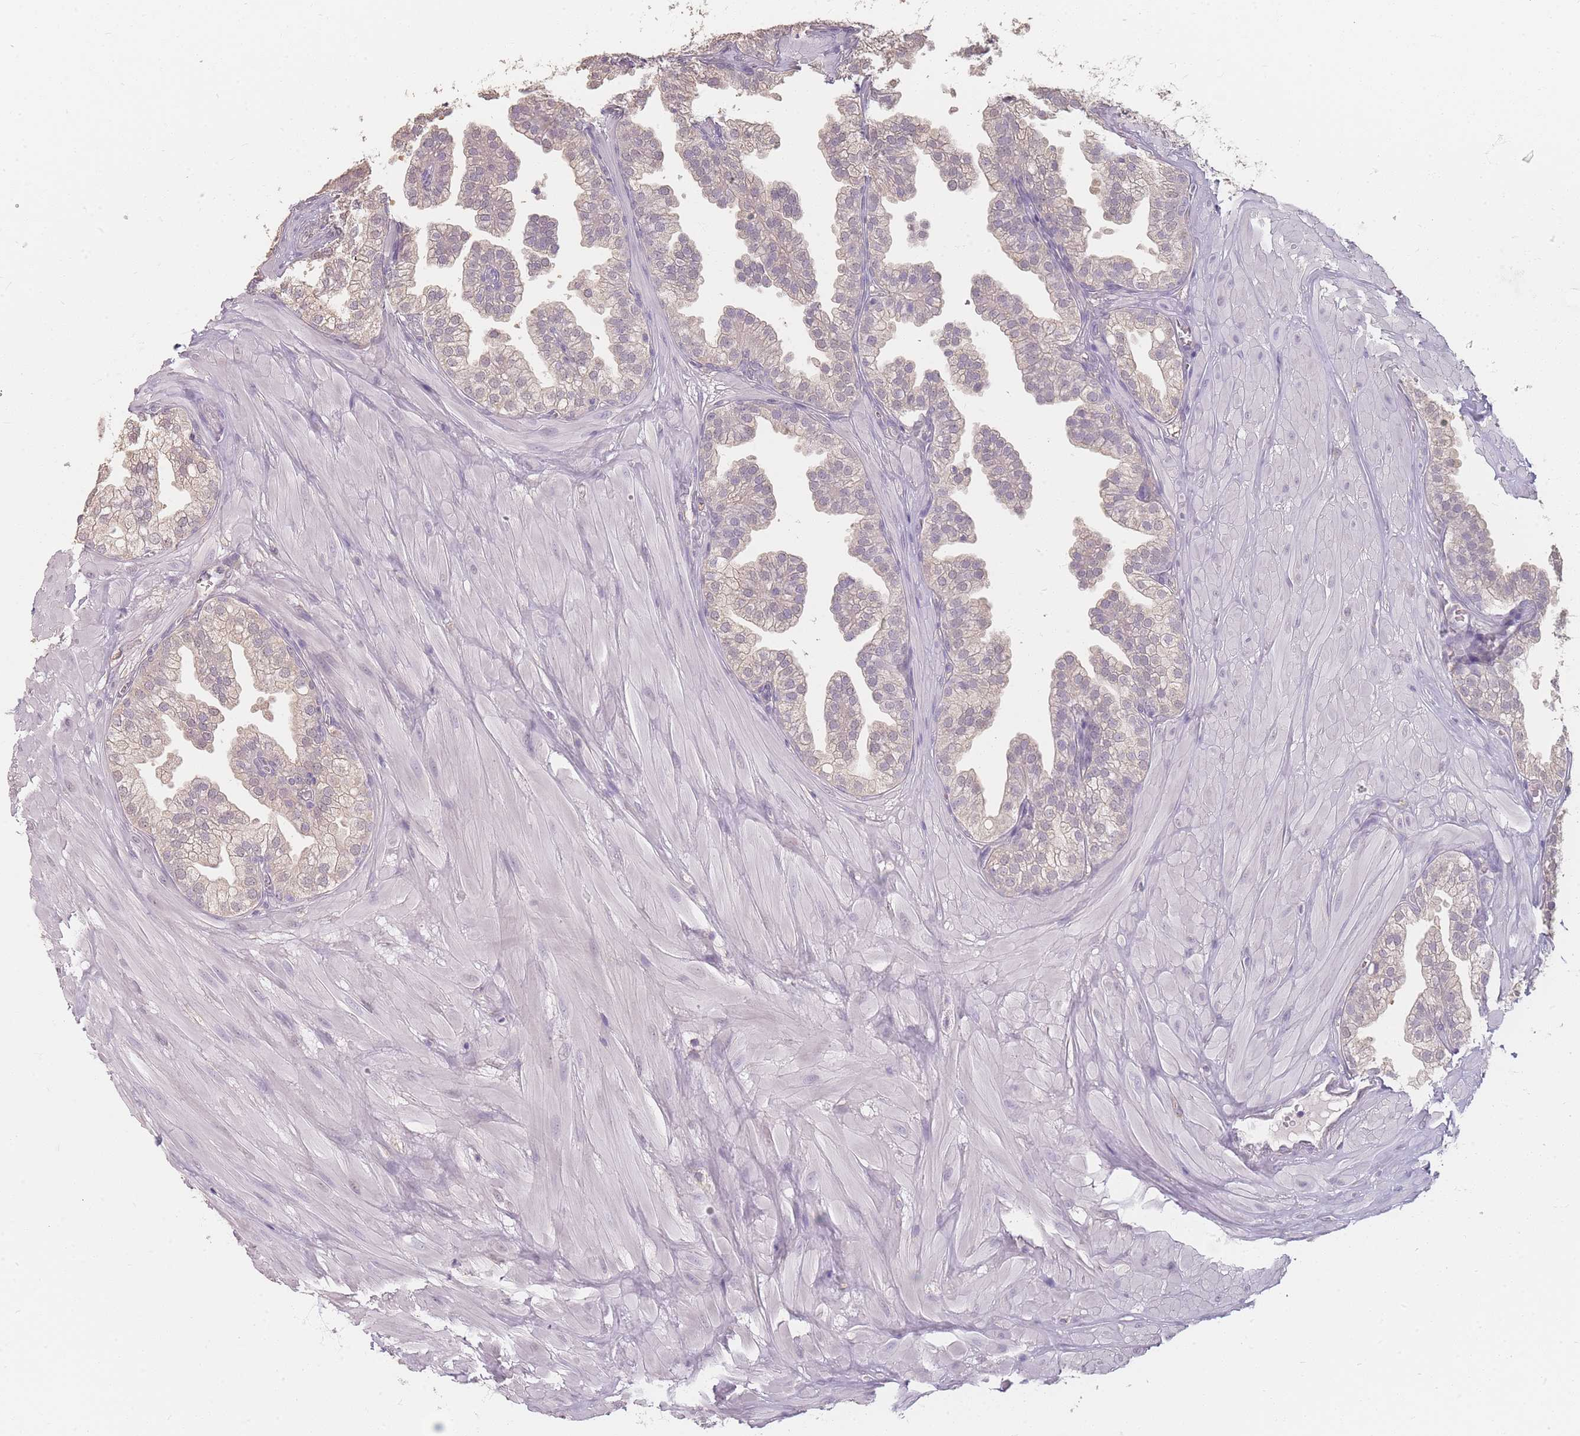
{"staining": {"intensity": "negative", "quantity": "none", "location": "none"}, "tissue": "prostate", "cell_type": "Glandular cells", "image_type": "normal", "snomed": [{"axis": "morphology", "description": "Normal tissue, NOS"}, {"axis": "topography", "description": "Prostate"}, {"axis": "topography", "description": "Peripheral nerve tissue"}], "caption": "Protein analysis of normal prostate exhibits no significant positivity in glandular cells.", "gene": "RFTN1", "patient": {"sex": "male", "age": 55}}